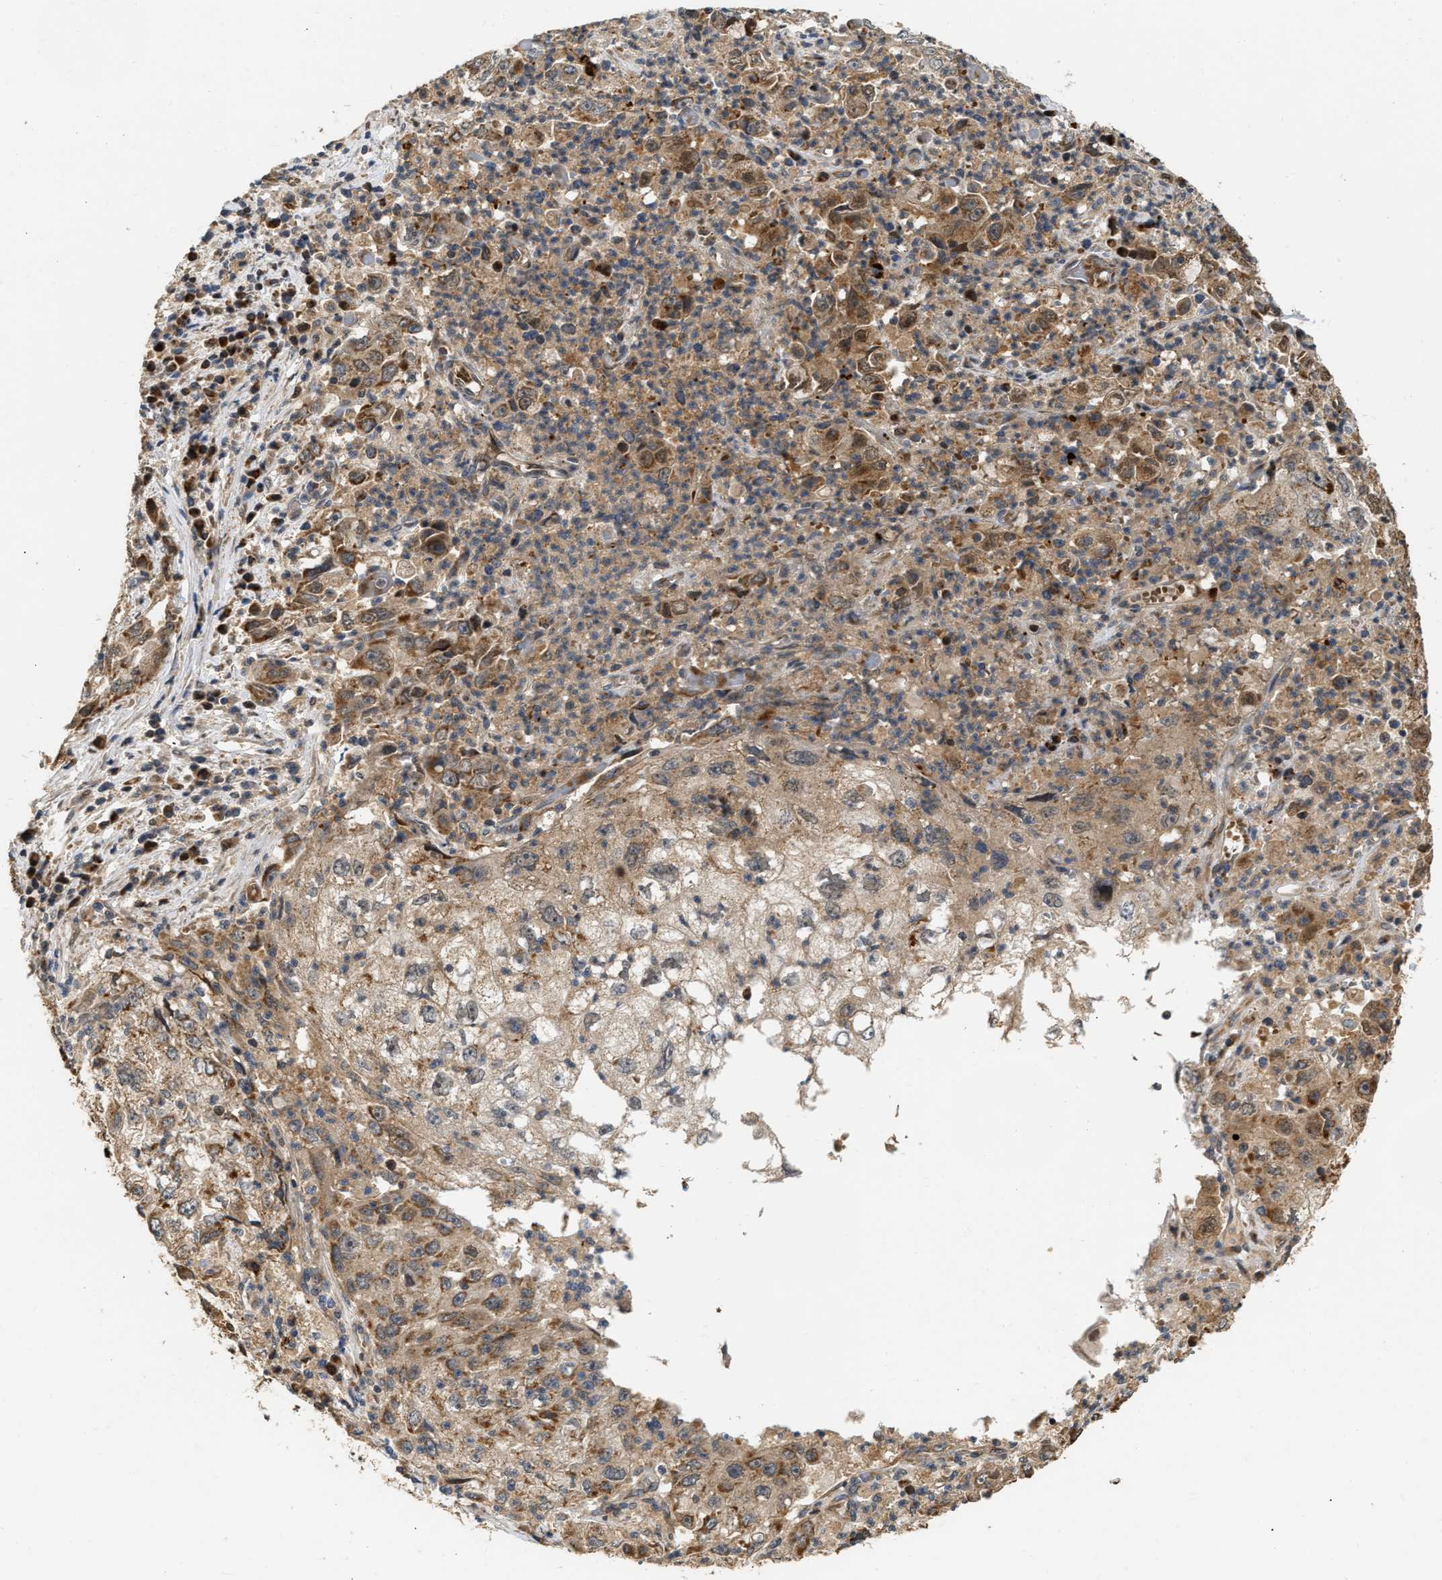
{"staining": {"intensity": "moderate", "quantity": ">75%", "location": "cytoplasmic/membranous"}, "tissue": "cervical cancer", "cell_type": "Tumor cells", "image_type": "cancer", "snomed": [{"axis": "morphology", "description": "Squamous cell carcinoma, NOS"}, {"axis": "topography", "description": "Cervix"}], "caption": "Immunohistochemistry (DAB (3,3'-diaminobenzidine)) staining of cervical squamous cell carcinoma demonstrates moderate cytoplasmic/membranous protein positivity in approximately >75% of tumor cells. (Stains: DAB (3,3'-diaminobenzidine) in brown, nuclei in blue, Microscopy: brightfield microscopy at high magnification).", "gene": "EXTL2", "patient": {"sex": "female", "age": 36}}